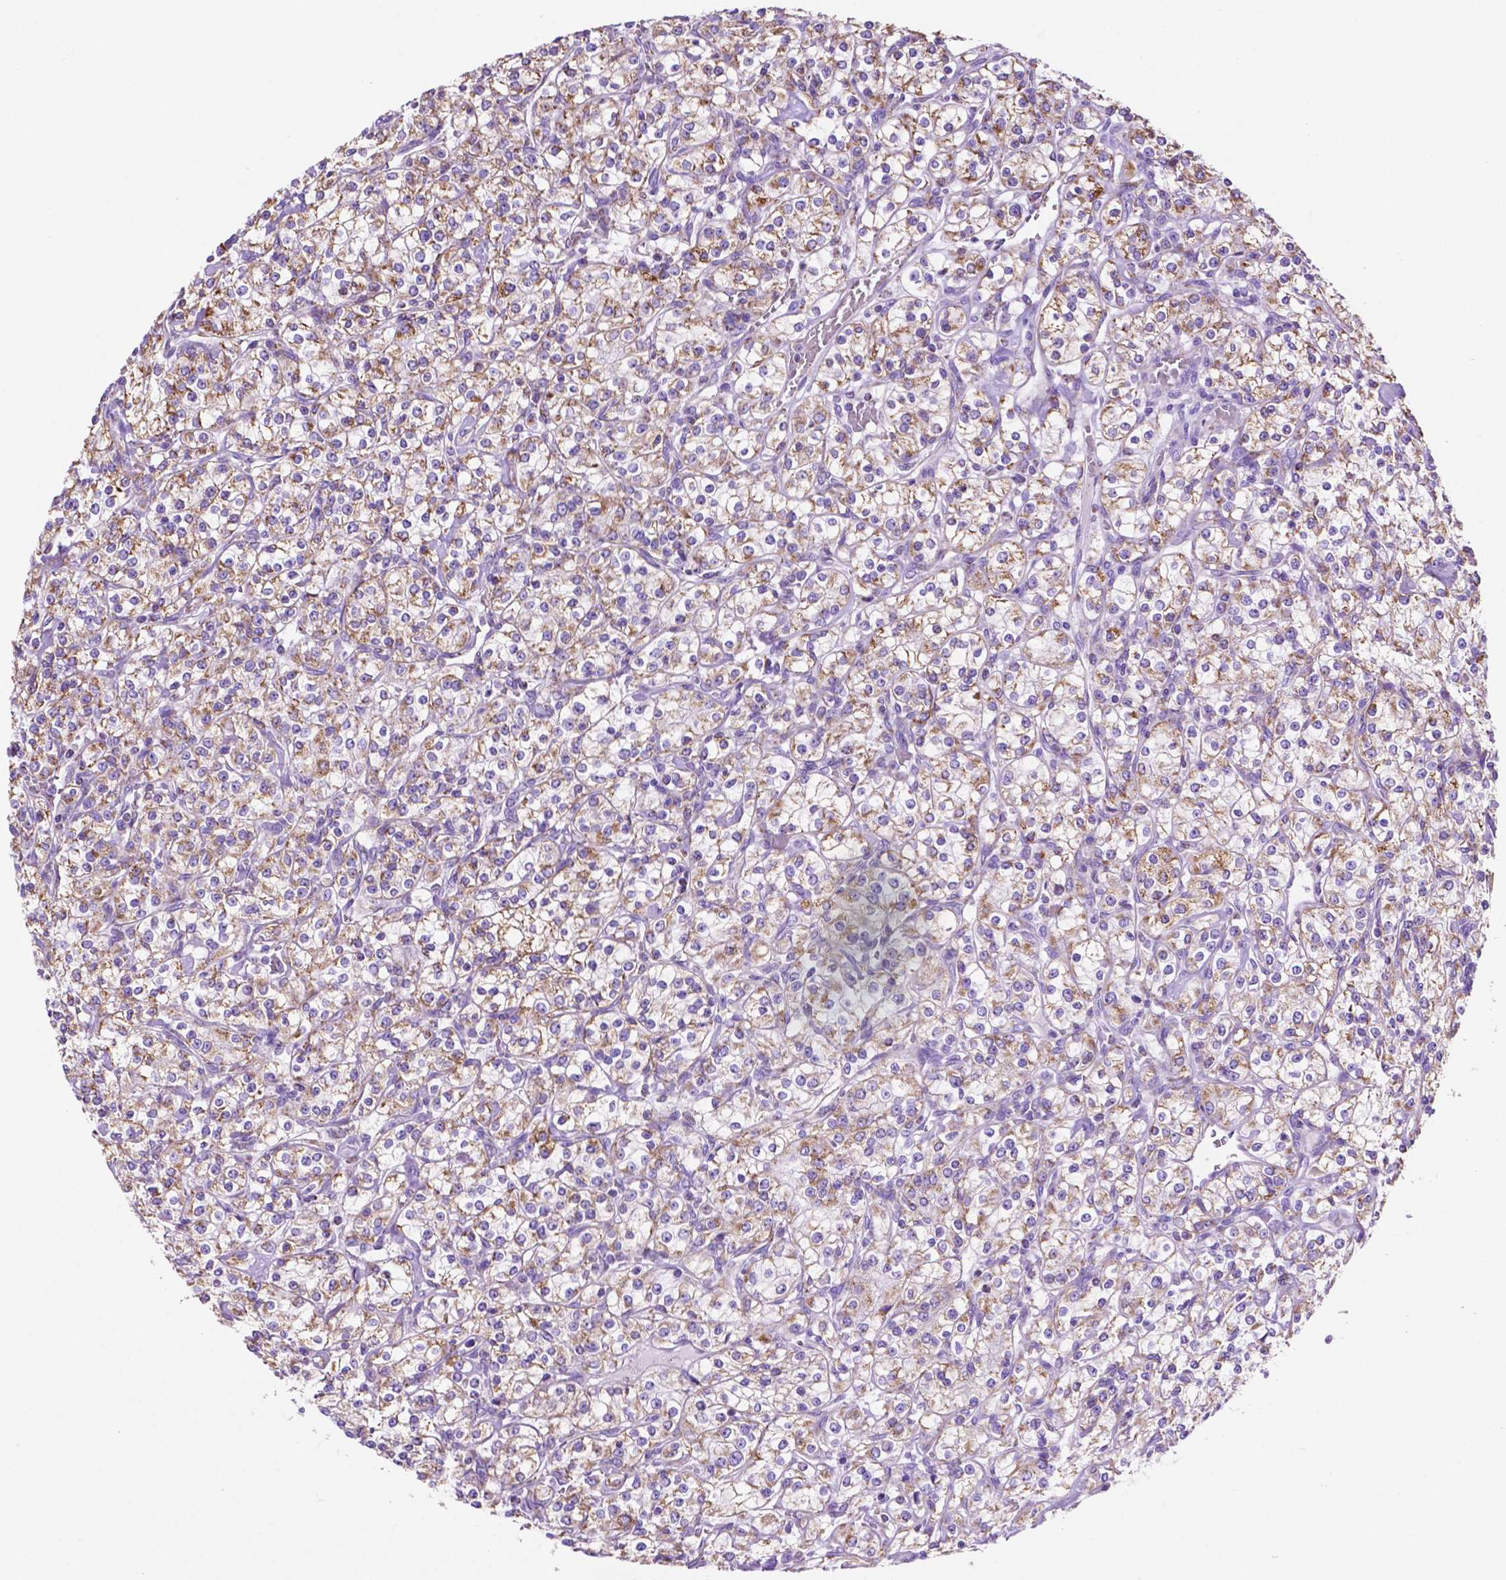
{"staining": {"intensity": "moderate", "quantity": ">75%", "location": "cytoplasmic/membranous"}, "tissue": "renal cancer", "cell_type": "Tumor cells", "image_type": "cancer", "snomed": [{"axis": "morphology", "description": "Adenocarcinoma, NOS"}, {"axis": "topography", "description": "Kidney"}], "caption": "There is medium levels of moderate cytoplasmic/membranous expression in tumor cells of renal cancer (adenocarcinoma), as demonstrated by immunohistochemical staining (brown color).", "gene": "GDPD5", "patient": {"sex": "male", "age": 77}}